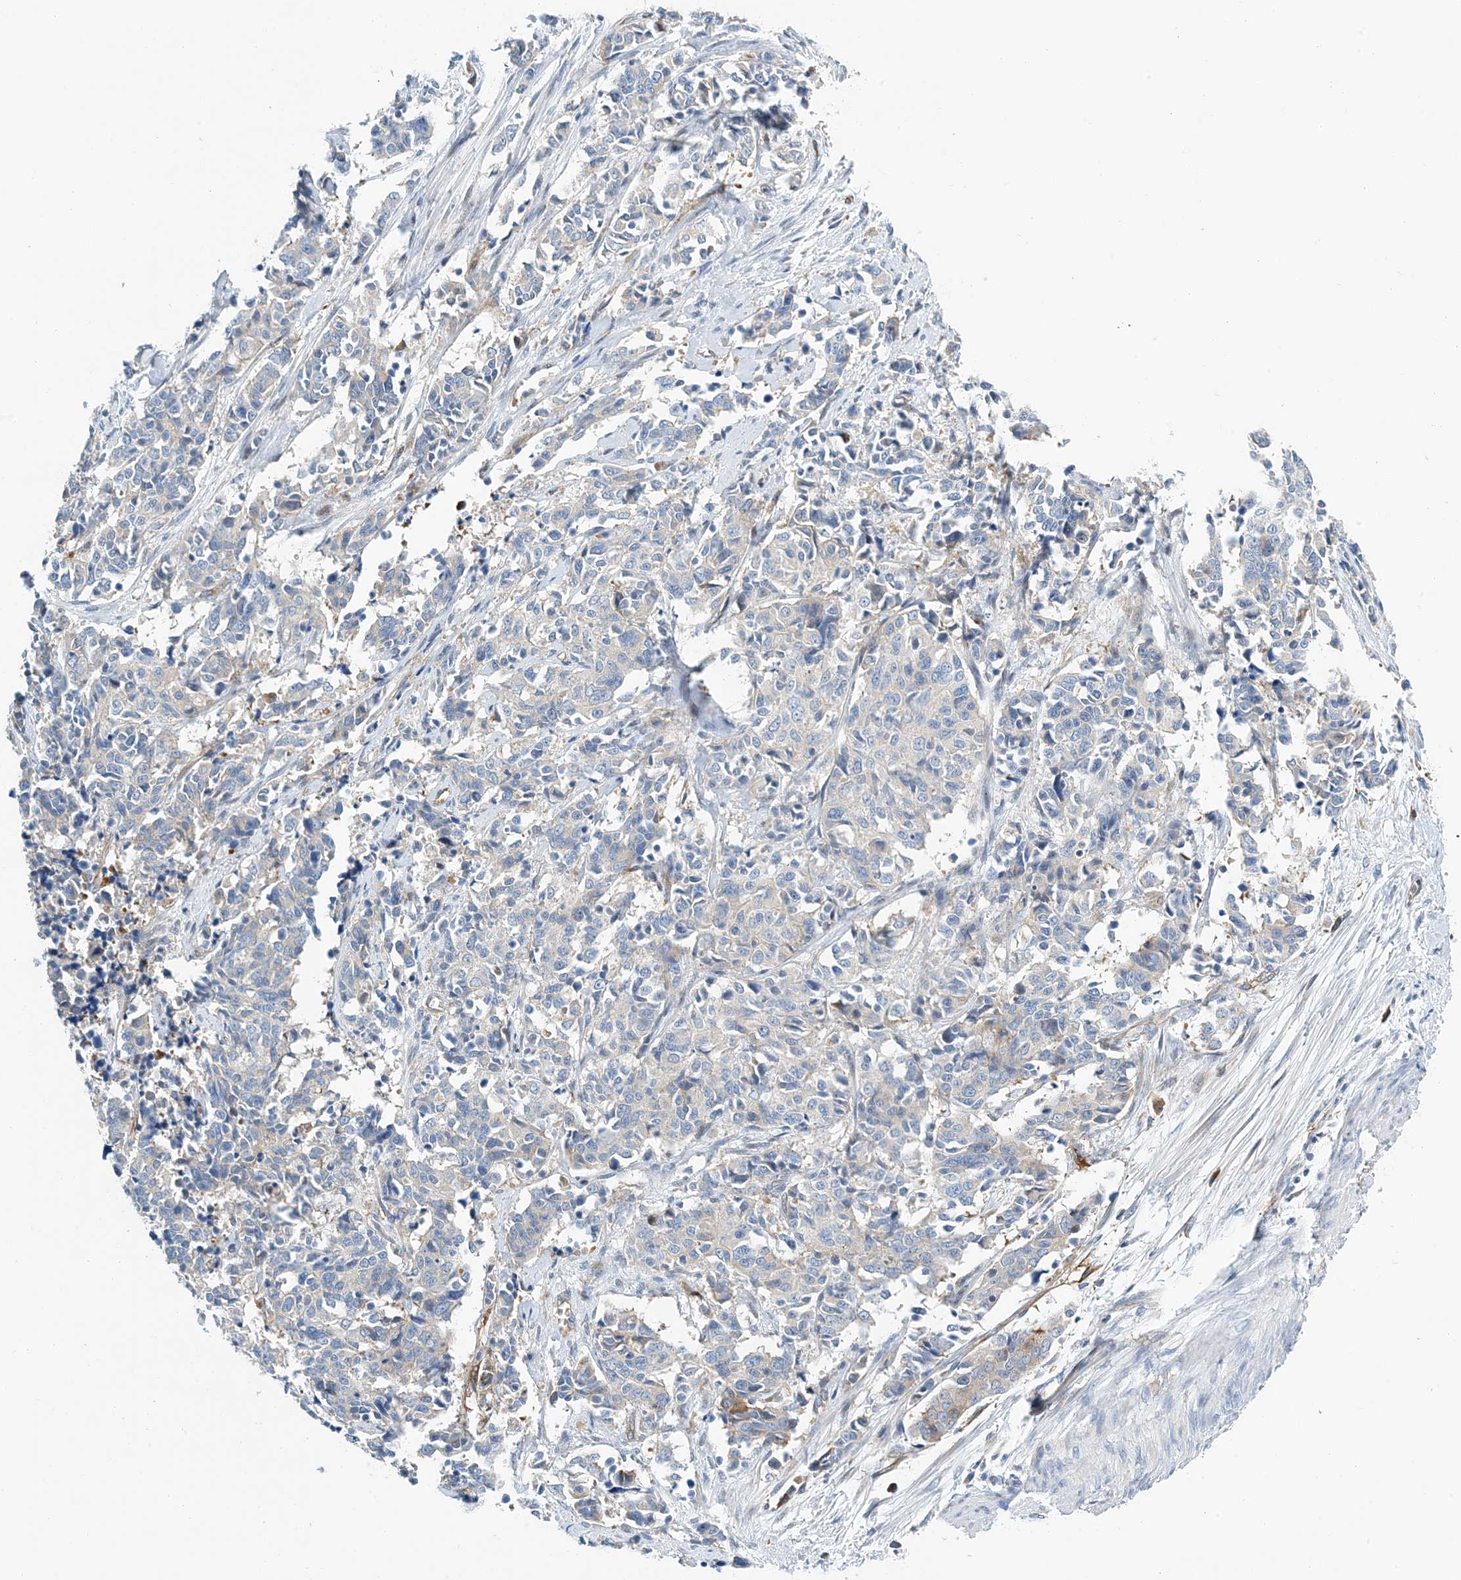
{"staining": {"intensity": "negative", "quantity": "none", "location": "none"}, "tissue": "cervical cancer", "cell_type": "Tumor cells", "image_type": "cancer", "snomed": [{"axis": "morphology", "description": "Normal tissue, NOS"}, {"axis": "morphology", "description": "Squamous cell carcinoma, NOS"}, {"axis": "topography", "description": "Cervix"}], "caption": "Human squamous cell carcinoma (cervical) stained for a protein using immunohistochemistry exhibits no staining in tumor cells.", "gene": "PCDHA2", "patient": {"sex": "female", "age": 35}}